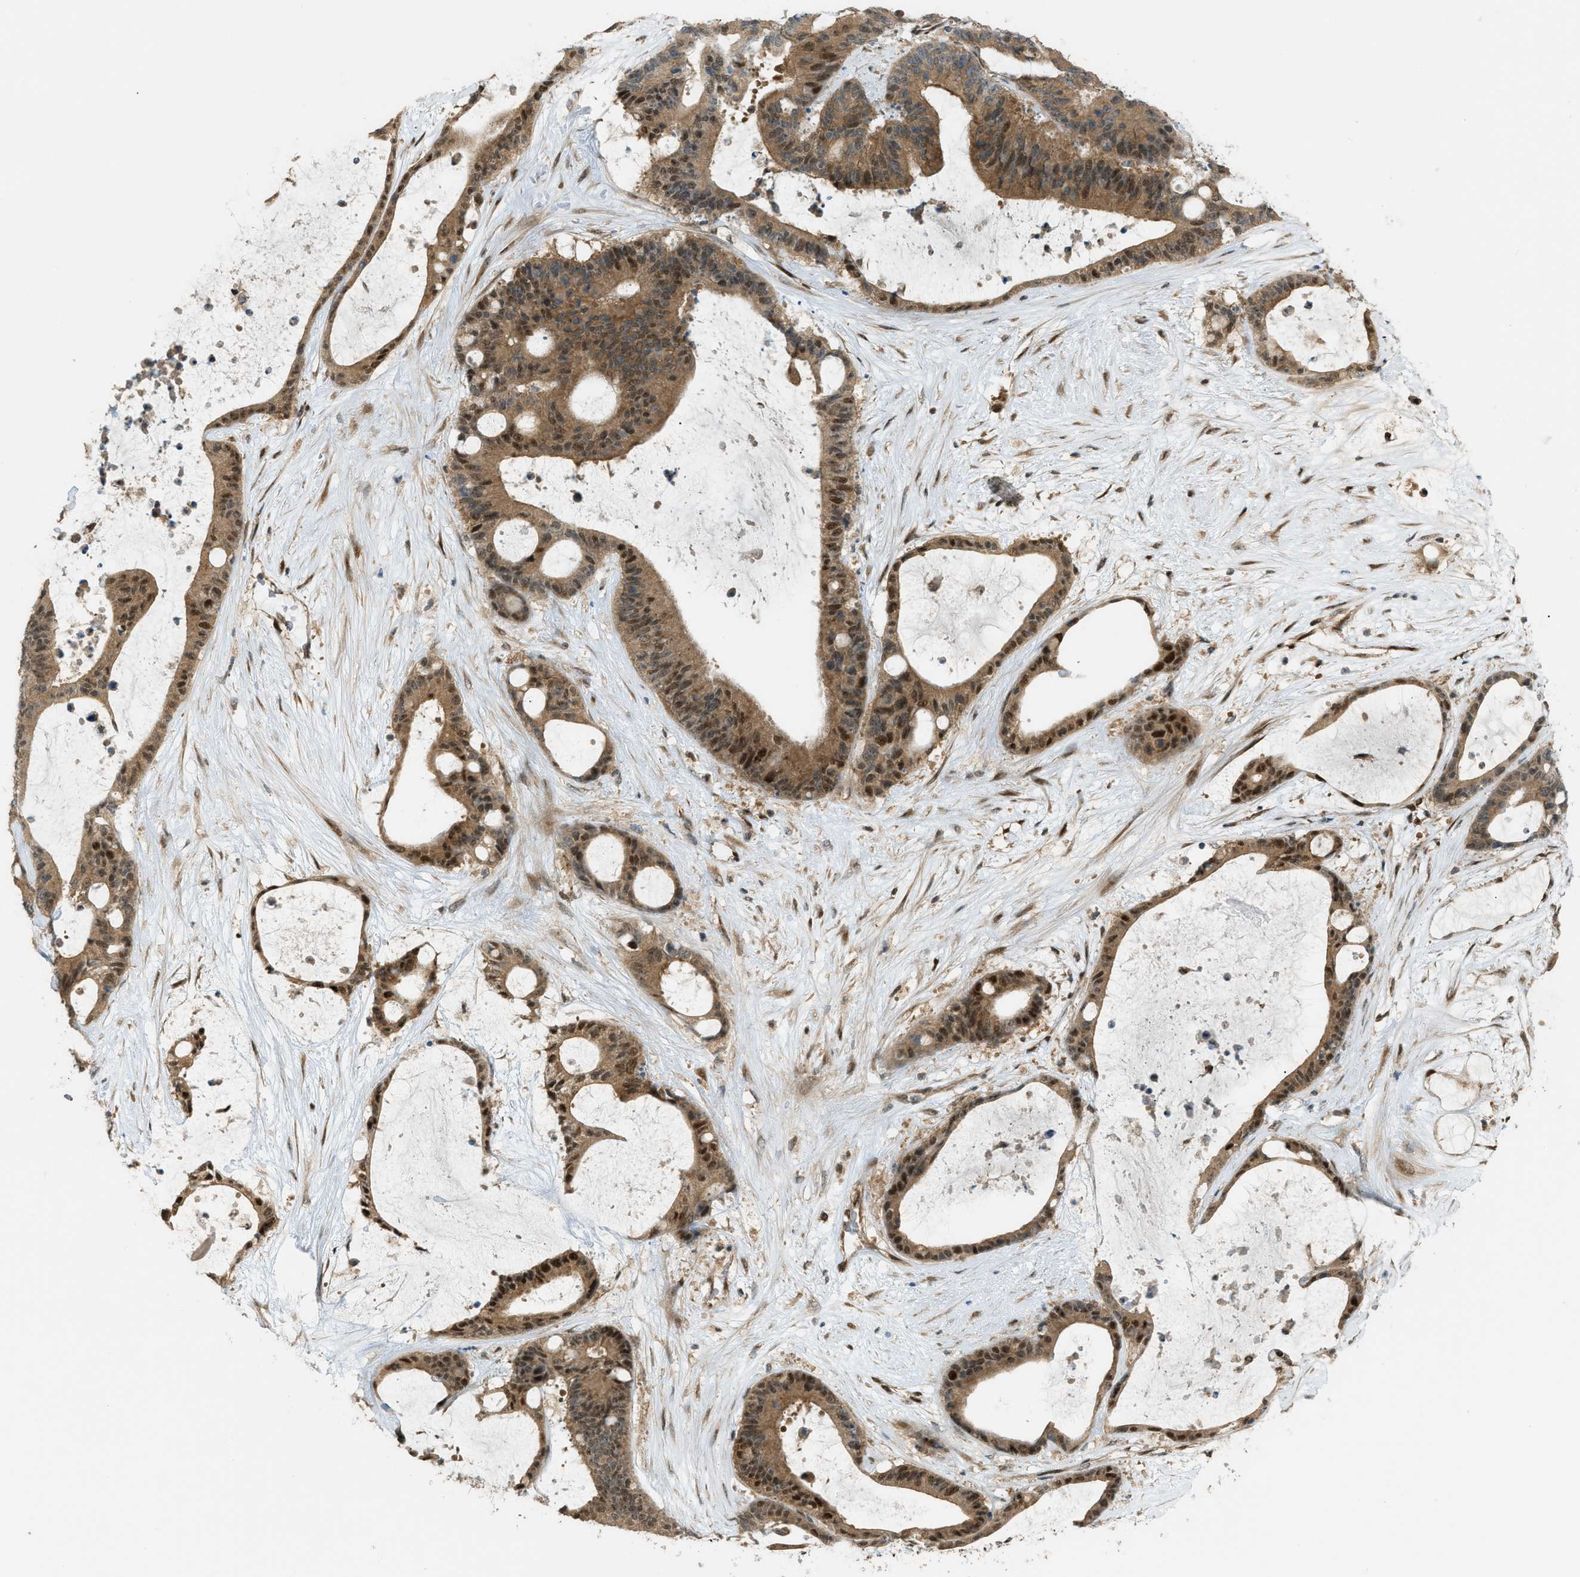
{"staining": {"intensity": "moderate", "quantity": ">75%", "location": "cytoplasmic/membranous,nuclear"}, "tissue": "liver cancer", "cell_type": "Tumor cells", "image_type": "cancer", "snomed": [{"axis": "morphology", "description": "Cholangiocarcinoma"}, {"axis": "topography", "description": "Liver"}], "caption": "This micrograph shows liver cholangiocarcinoma stained with IHC to label a protein in brown. The cytoplasmic/membranous and nuclear of tumor cells show moderate positivity for the protein. Nuclei are counter-stained blue.", "gene": "CCDC186", "patient": {"sex": "female", "age": 73}}